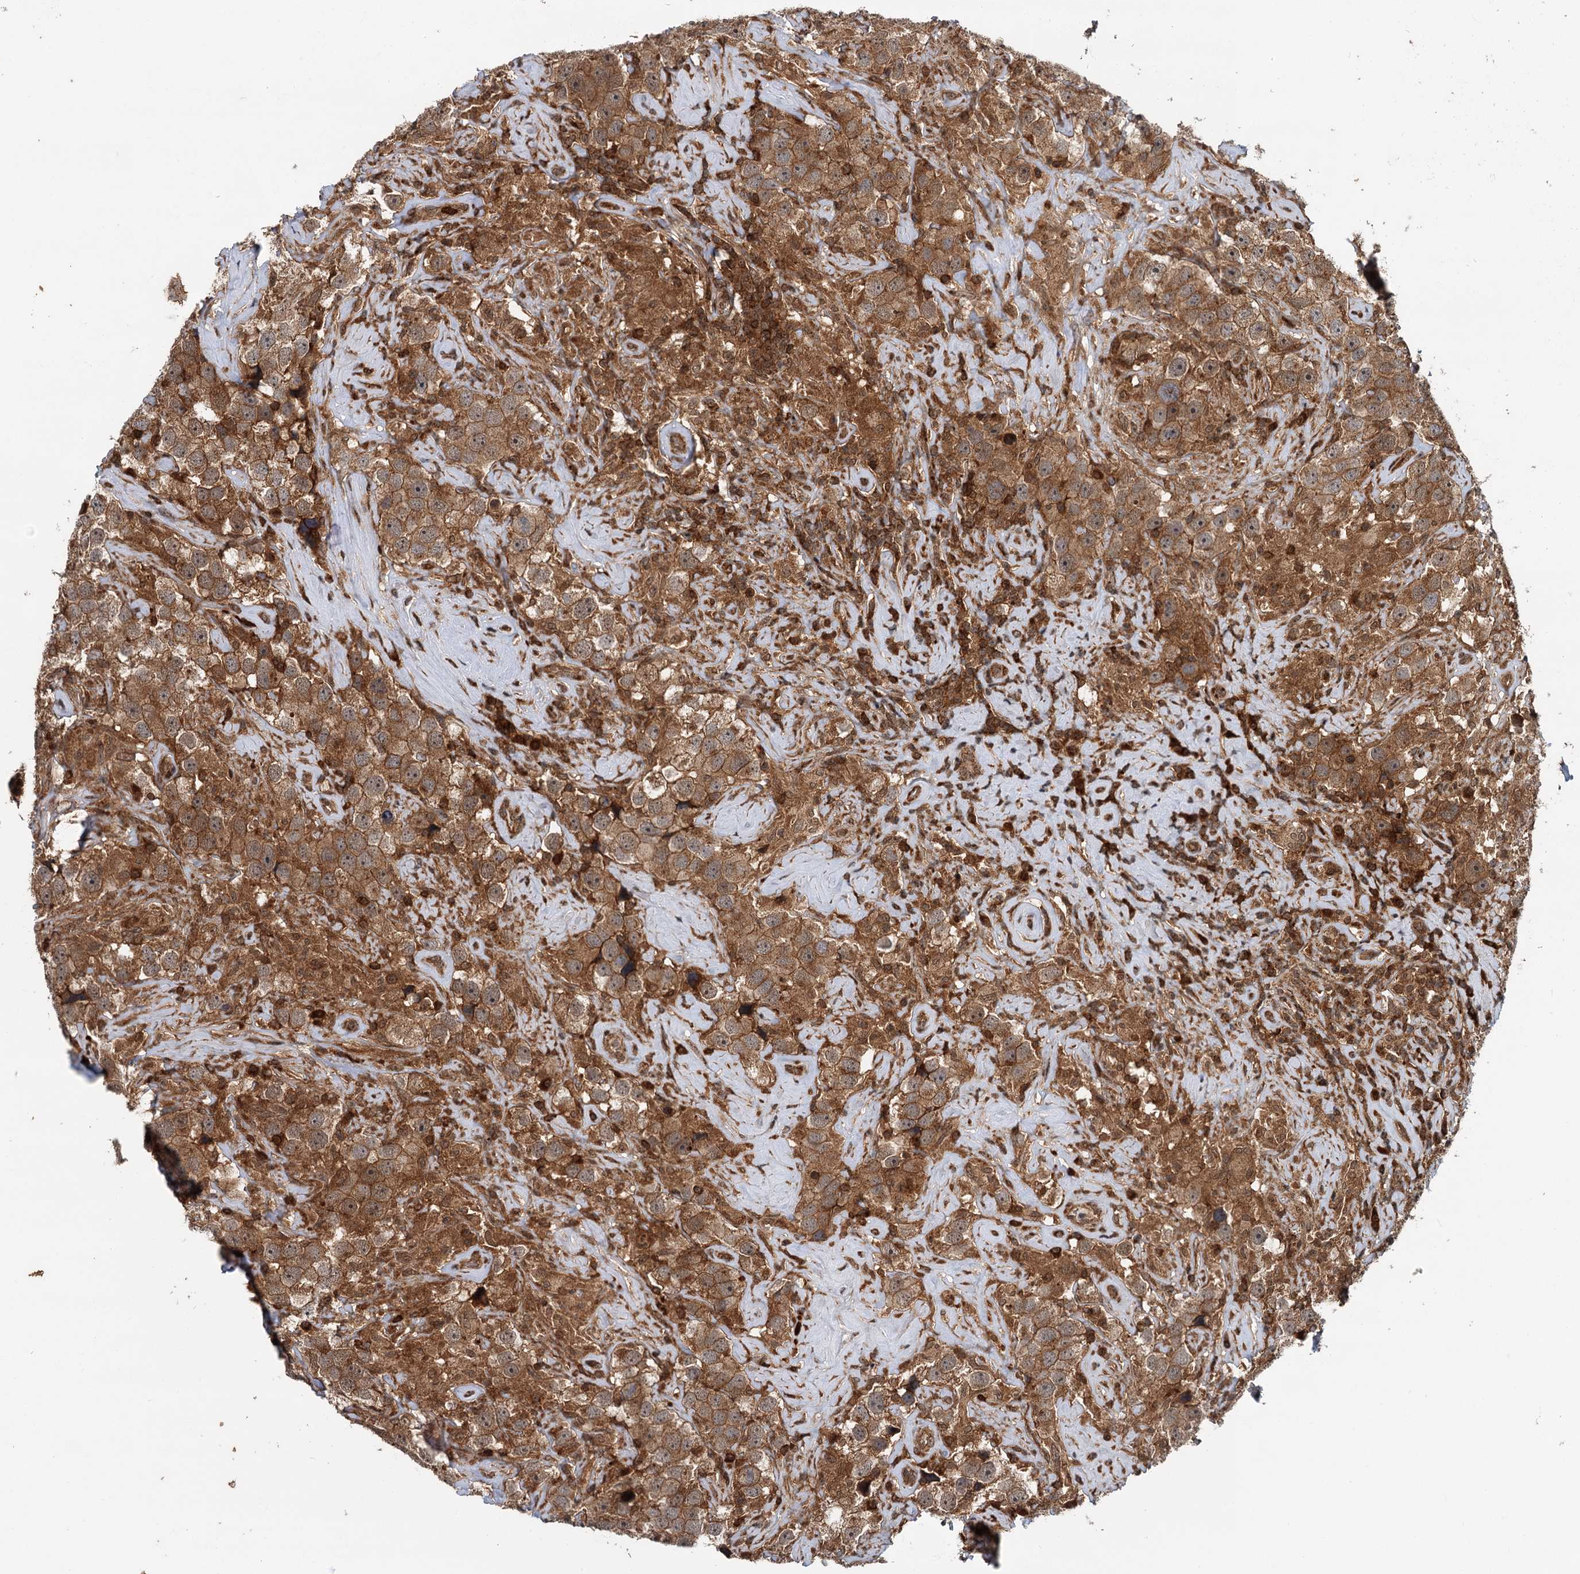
{"staining": {"intensity": "moderate", "quantity": ">75%", "location": "cytoplasmic/membranous"}, "tissue": "testis cancer", "cell_type": "Tumor cells", "image_type": "cancer", "snomed": [{"axis": "morphology", "description": "Seminoma, NOS"}, {"axis": "topography", "description": "Testis"}], "caption": "A high-resolution micrograph shows immunohistochemistry staining of testis cancer (seminoma), which reveals moderate cytoplasmic/membranous positivity in approximately >75% of tumor cells.", "gene": "STUB1", "patient": {"sex": "male", "age": 49}}